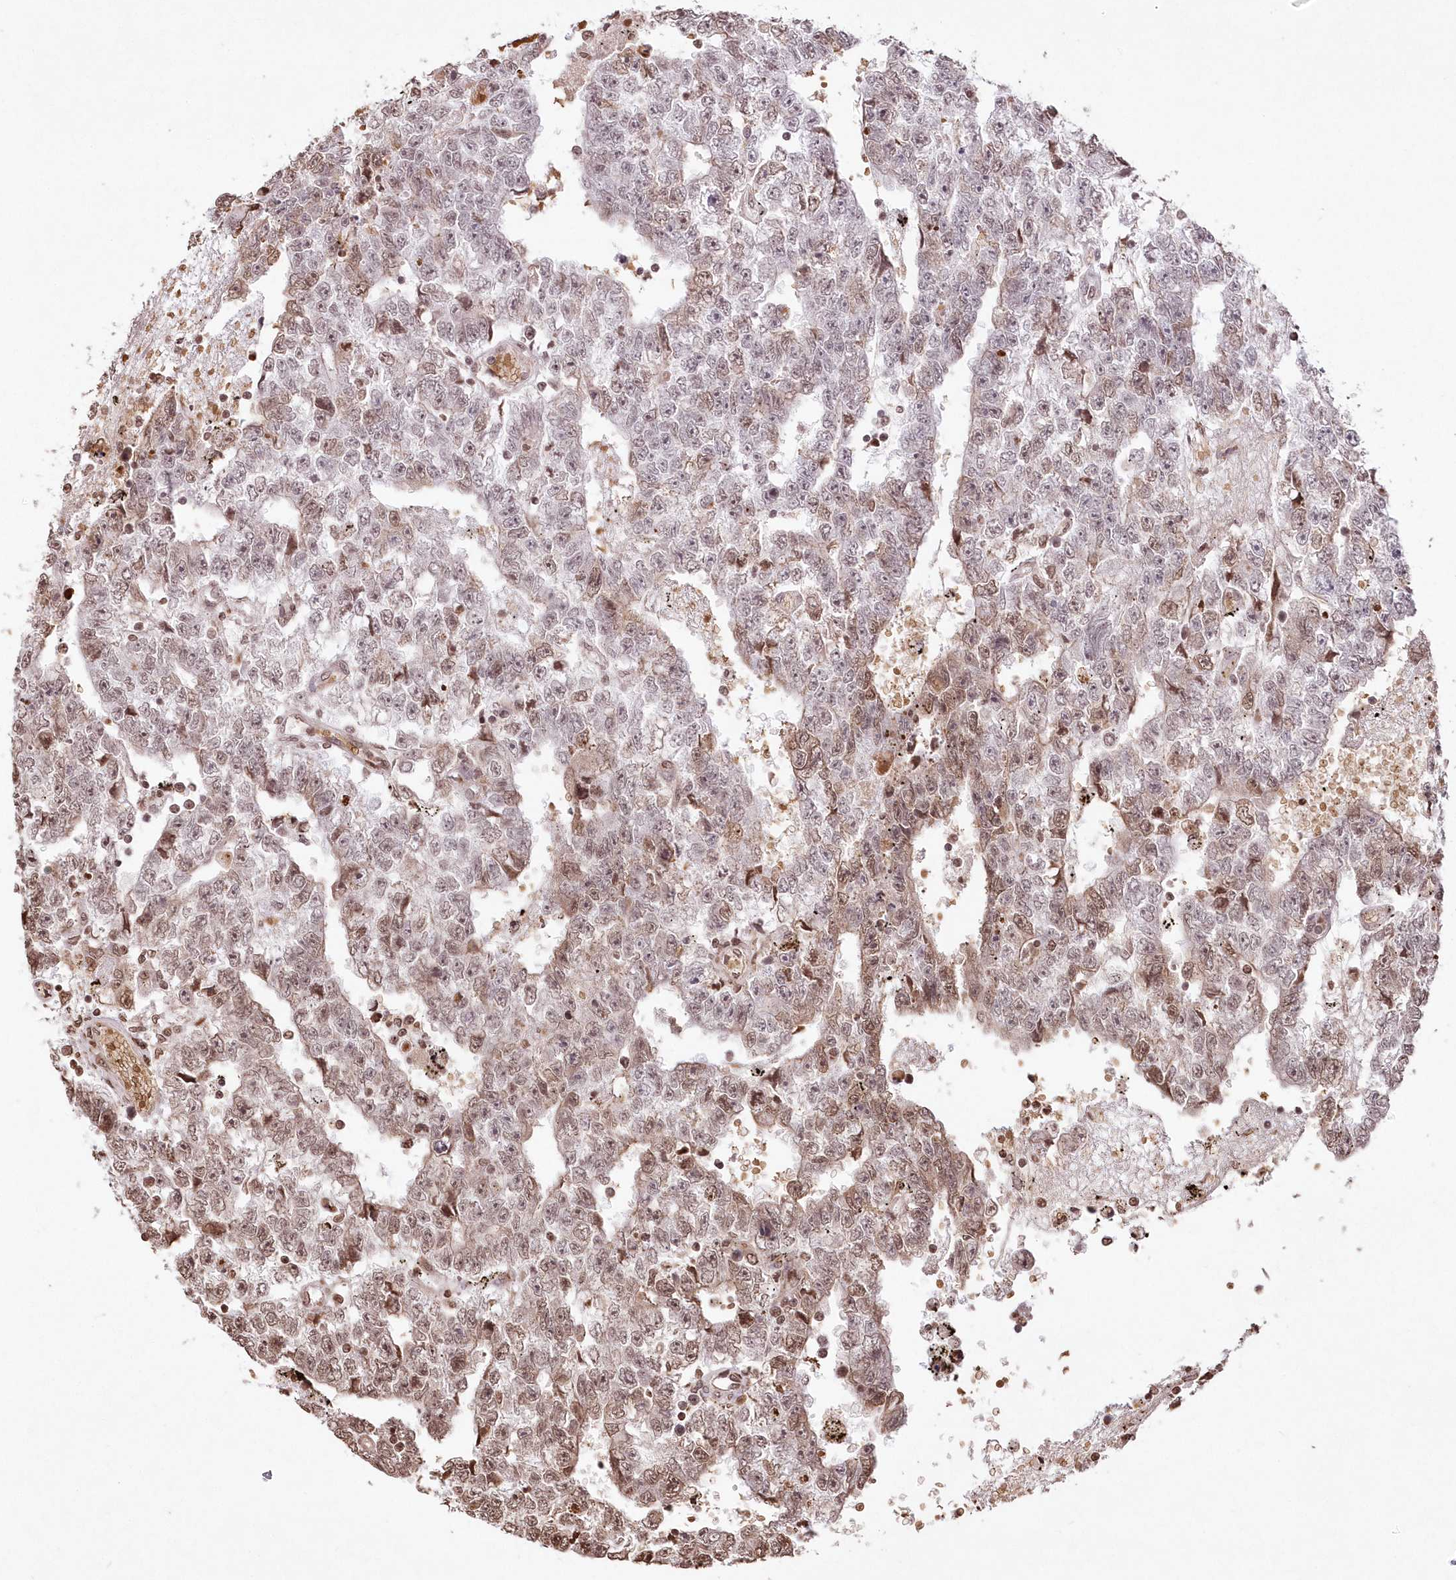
{"staining": {"intensity": "moderate", "quantity": "<25%", "location": "cytoplasmic/membranous,nuclear"}, "tissue": "testis cancer", "cell_type": "Tumor cells", "image_type": "cancer", "snomed": [{"axis": "morphology", "description": "Carcinoma, Embryonal, NOS"}, {"axis": "topography", "description": "Testis"}], "caption": "There is low levels of moderate cytoplasmic/membranous and nuclear positivity in tumor cells of embryonal carcinoma (testis), as demonstrated by immunohistochemical staining (brown color).", "gene": "RBM27", "patient": {"sex": "male", "age": 25}}